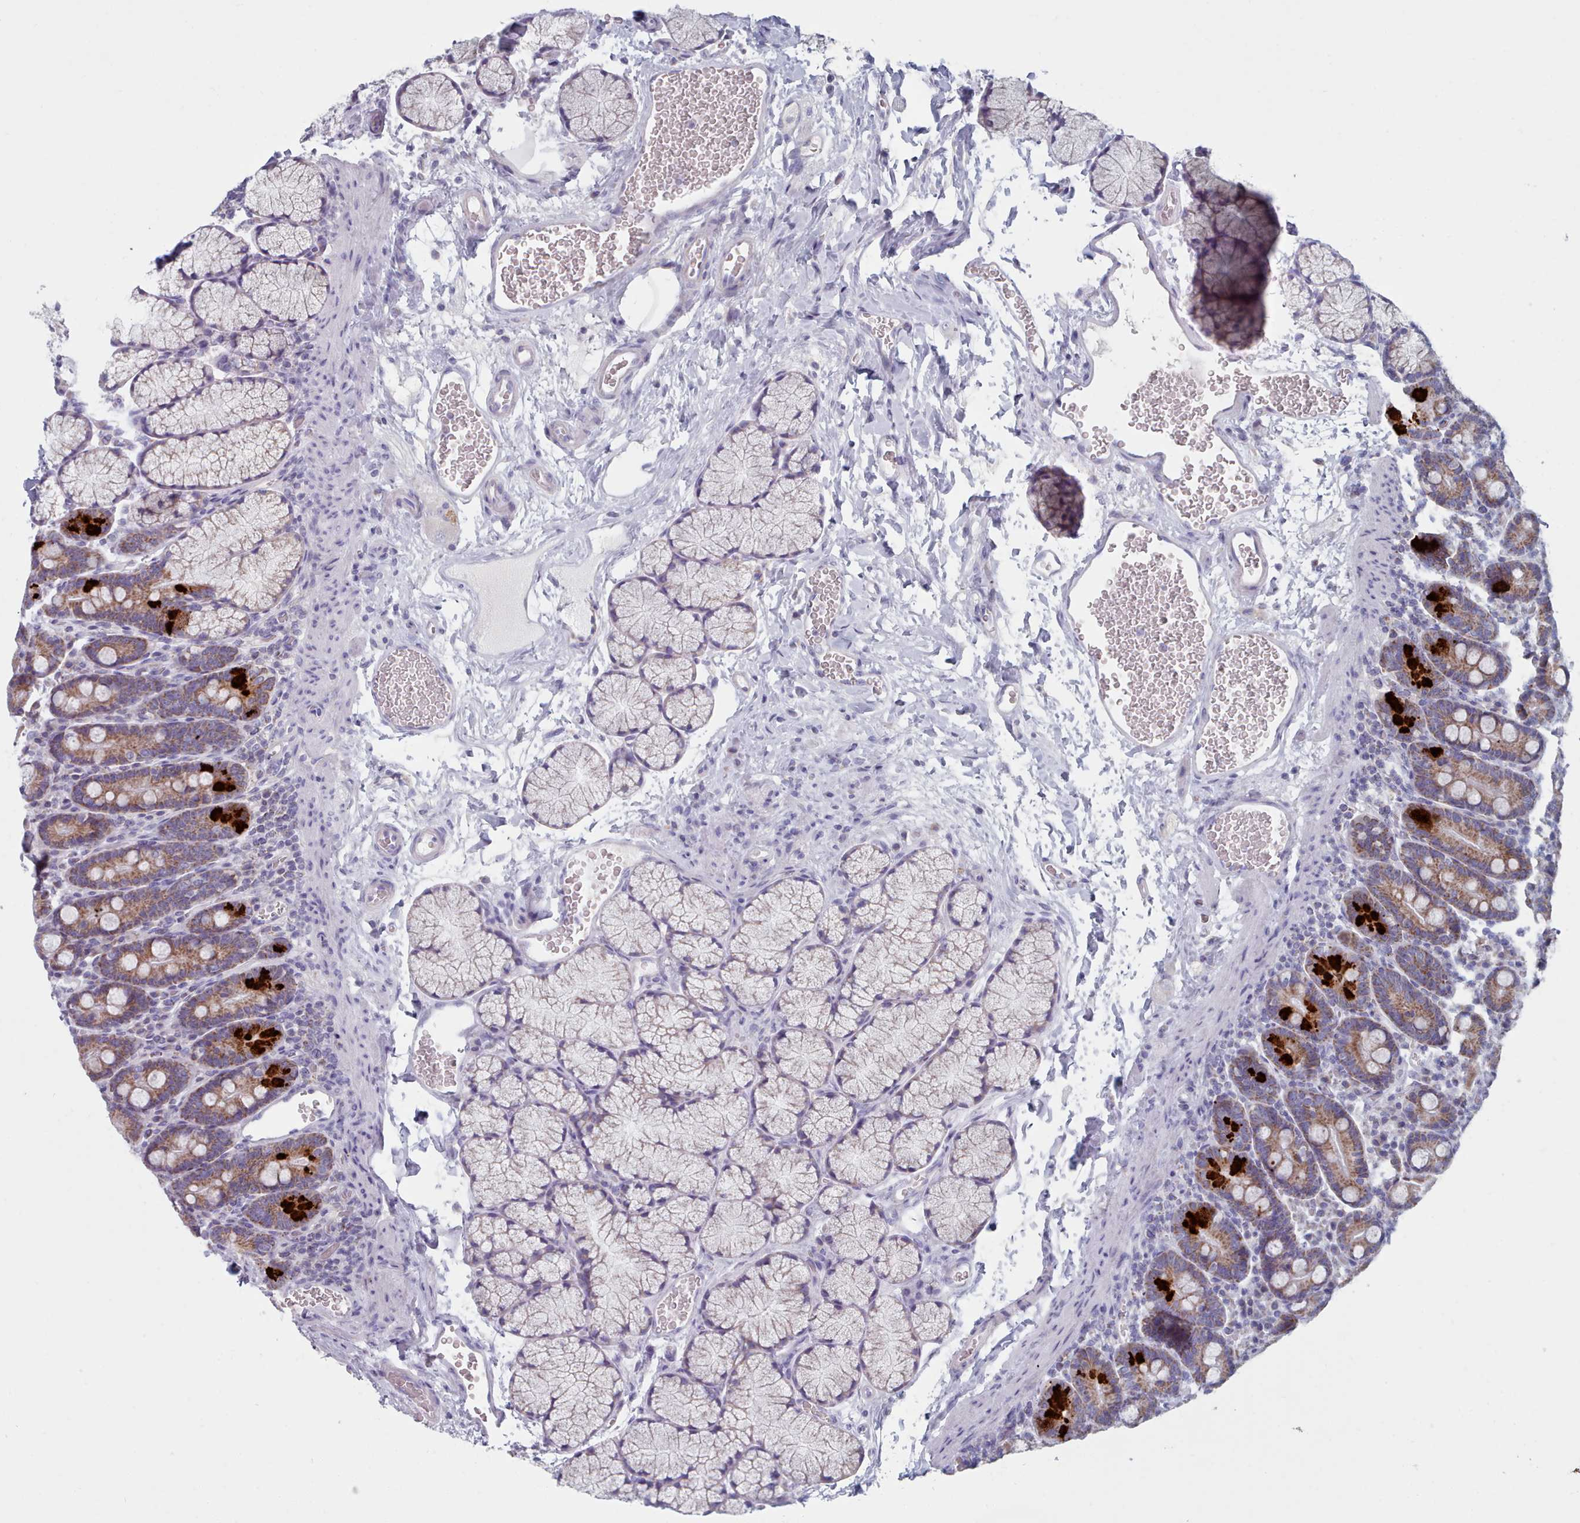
{"staining": {"intensity": "moderate", "quantity": ">75%", "location": "cytoplasmic/membranous"}, "tissue": "duodenum", "cell_type": "Glandular cells", "image_type": "normal", "snomed": [{"axis": "morphology", "description": "Normal tissue, NOS"}, {"axis": "topography", "description": "Duodenum"}], "caption": "DAB immunohistochemical staining of normal human duodenum reveals moderate cytoplasmic/membranous protein staining in approximately >75% of glandular cells.", "gene": "HAO1", "patient": {"sex": "male", "age": 35}}